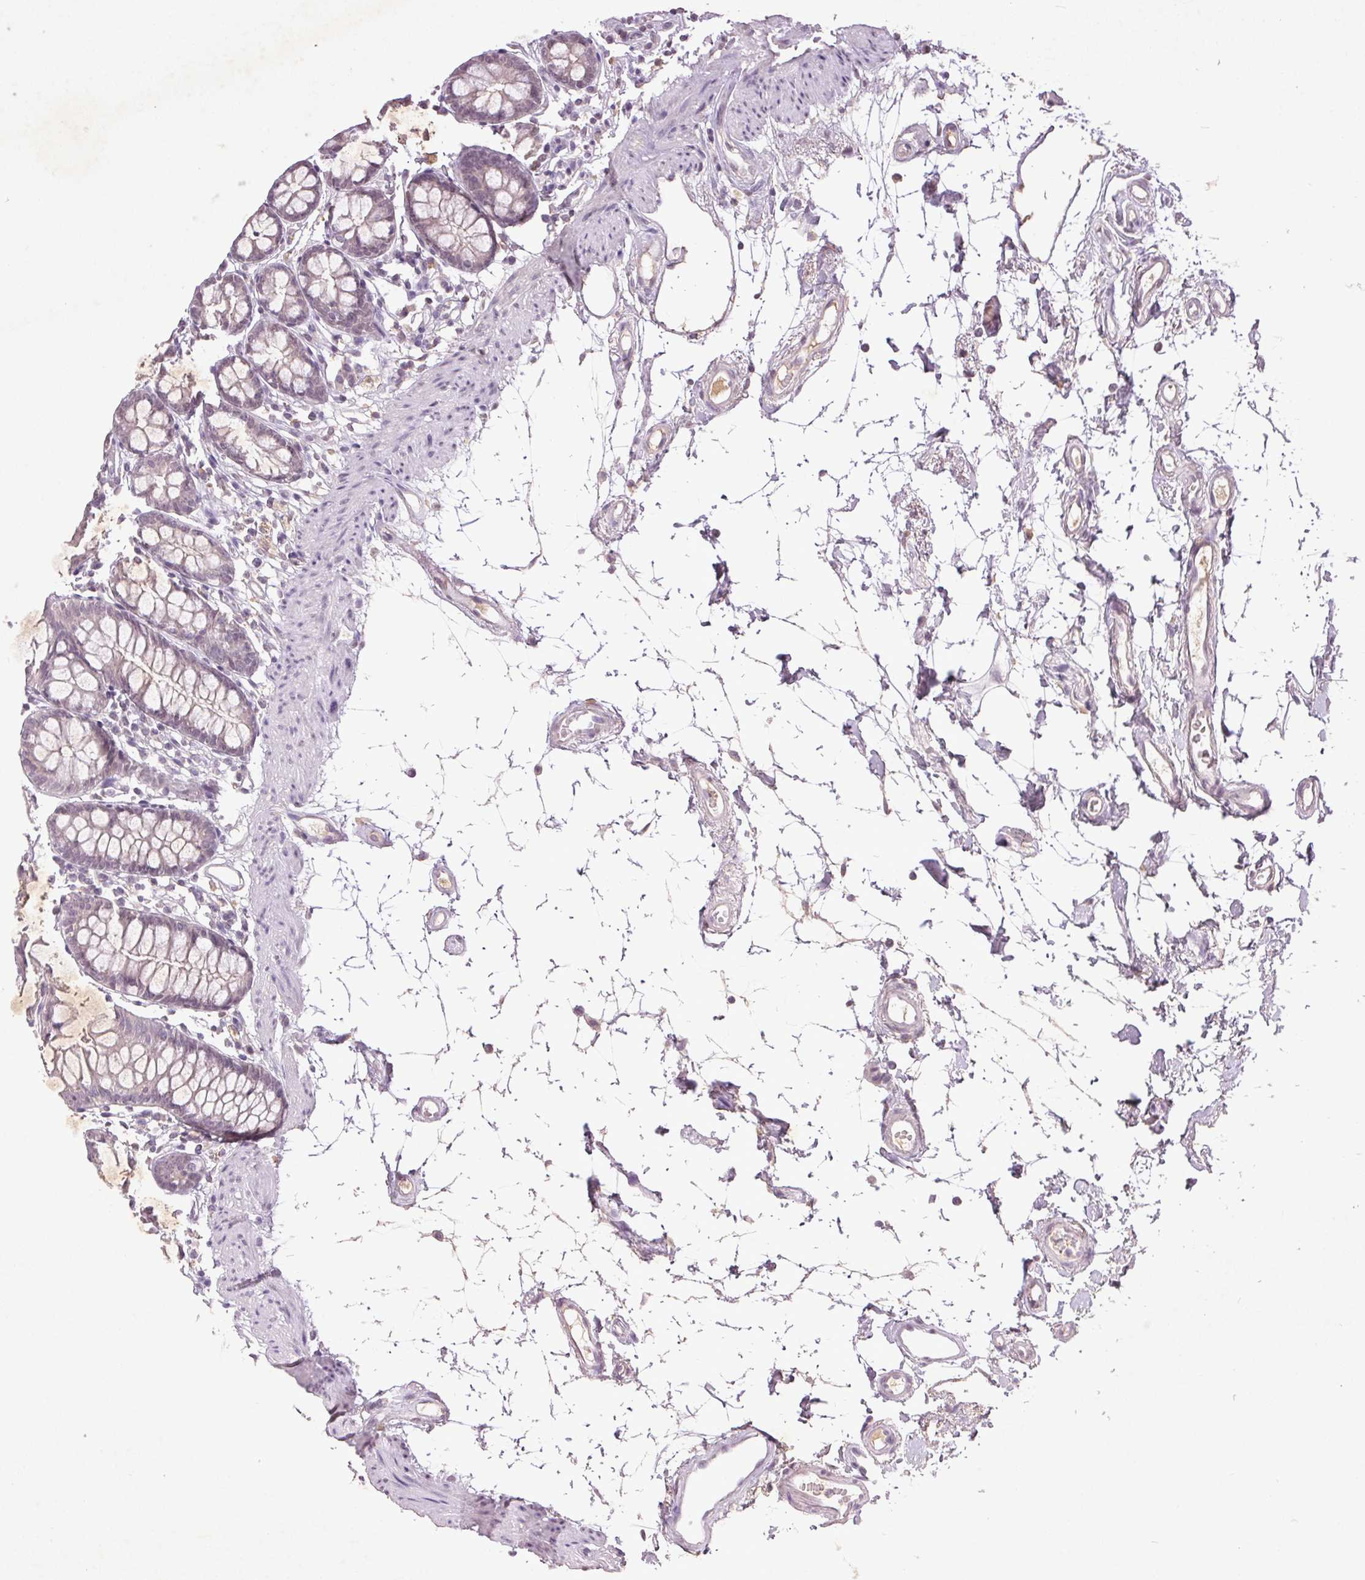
{"staining": {"intensity": "negative", "quantity": "none", "location": "none"}, "tissue": "colon", "cell_type": "Endothelial cells", "image_type": "normal", "snomed": [{"axis": "morphology", "description": "Normal tissue, NOS"}, {"axis": "topography", "description": "Colon"}], "caption": "There is no significant expression in endothelial cells of colon. (DAB immunohistochemistry (IHC) visualized using brightfield microscopy, high magnification).", "gene": "FAM168B", "patient": {"sex": "female", "age": 84}}